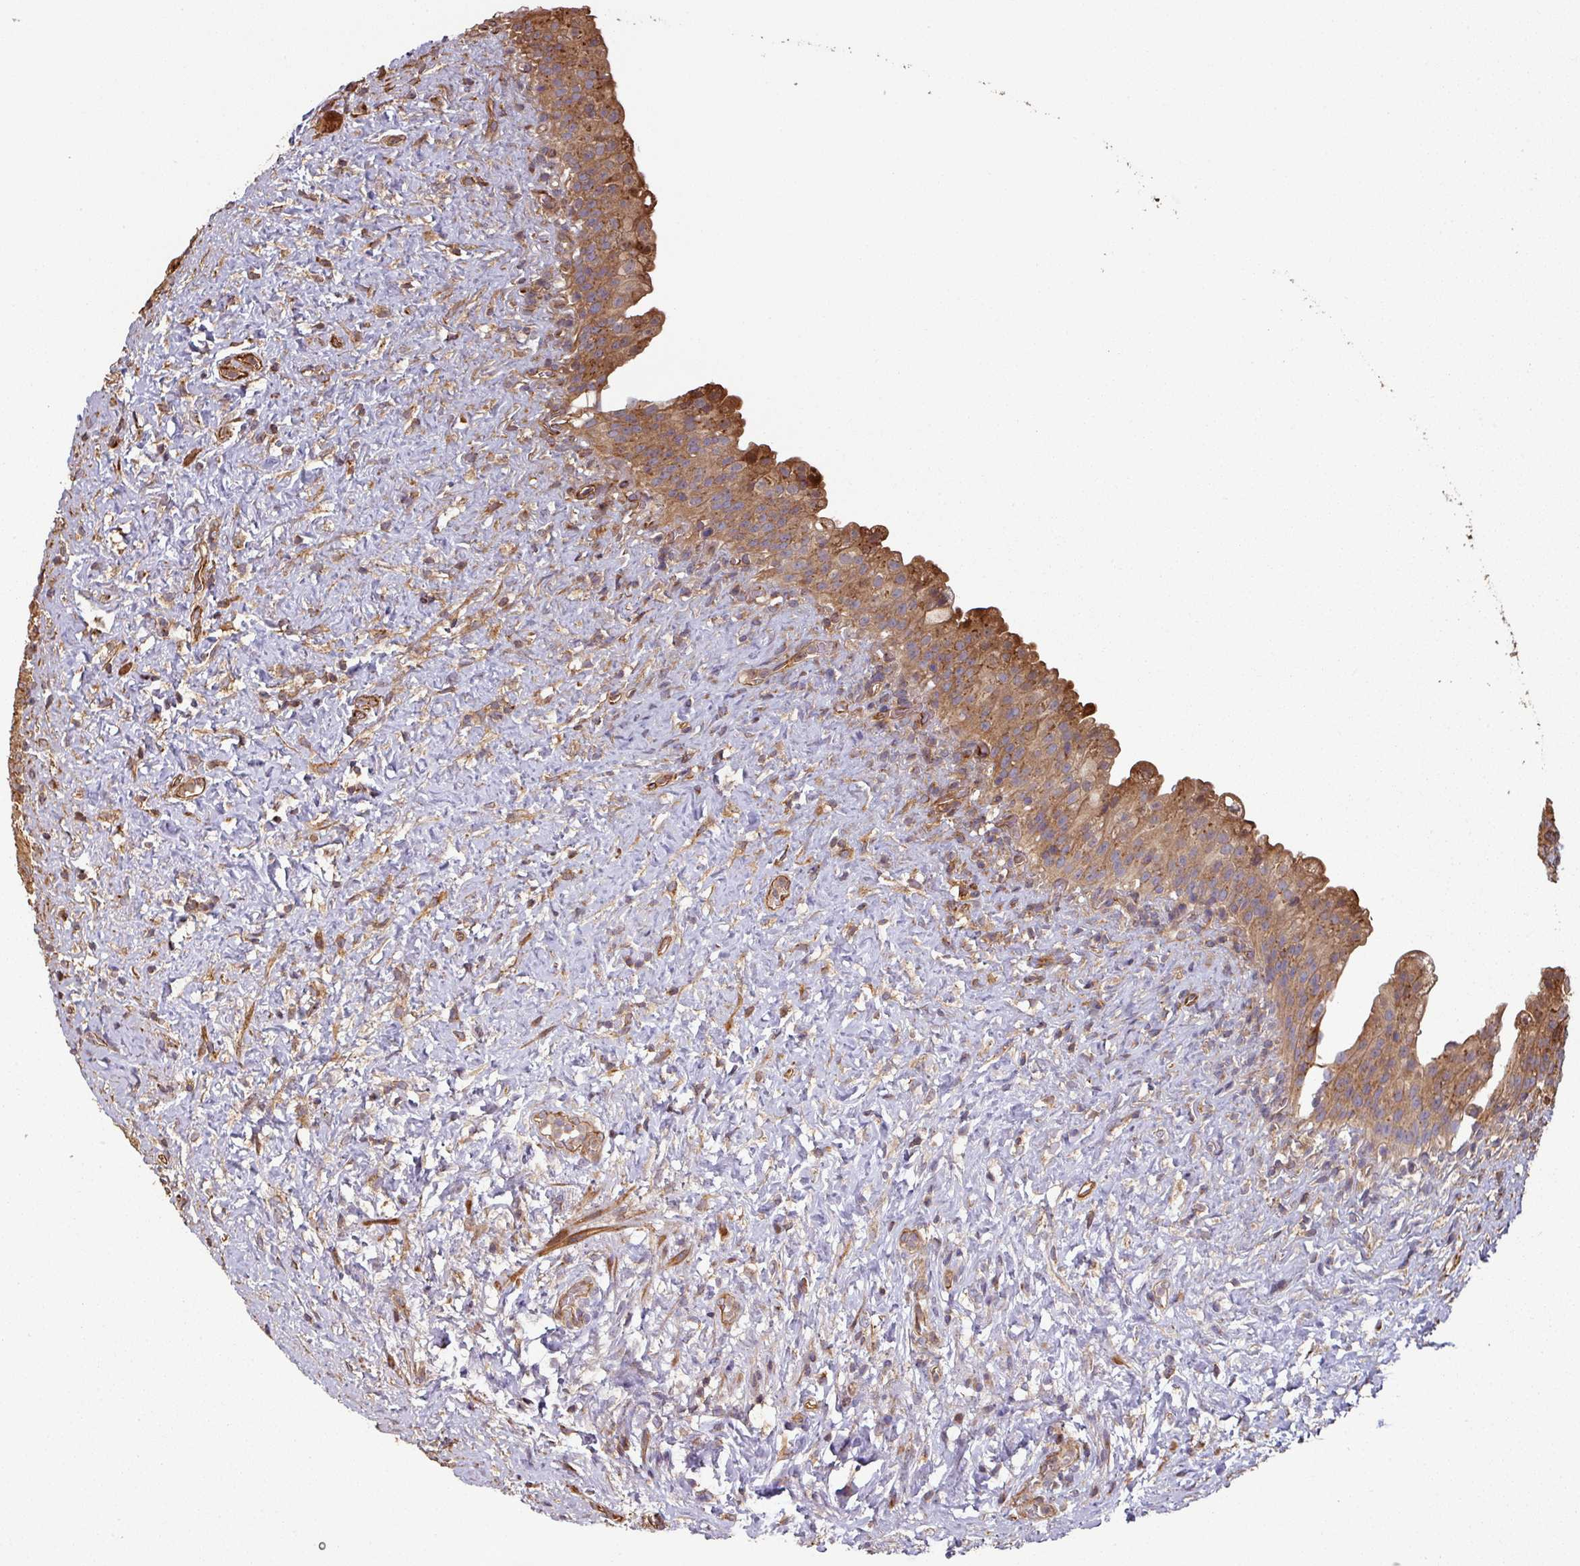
{"staining": {"intensity": "moderate", "quantity": ">75%", "location": "cytoplasmic/membranous"}, "tissue": "urinary bladder", "cell_type": "Urothelial cells", "image_type": "normal", "snomed": [{"axis": "morphology", "description": "Normal tissue, NOS"}, {"axis": "topography", "description": "Urinary bladder"}], "caption": "High-power microscopy captured an IHC micrograph of benign urinary bladder, revealing moderate cytoplasmic/membranous expression in approximately >75% of urothelial cells.", "gene": "SIK1", "patient": {"sex": "female", "age": 27}}